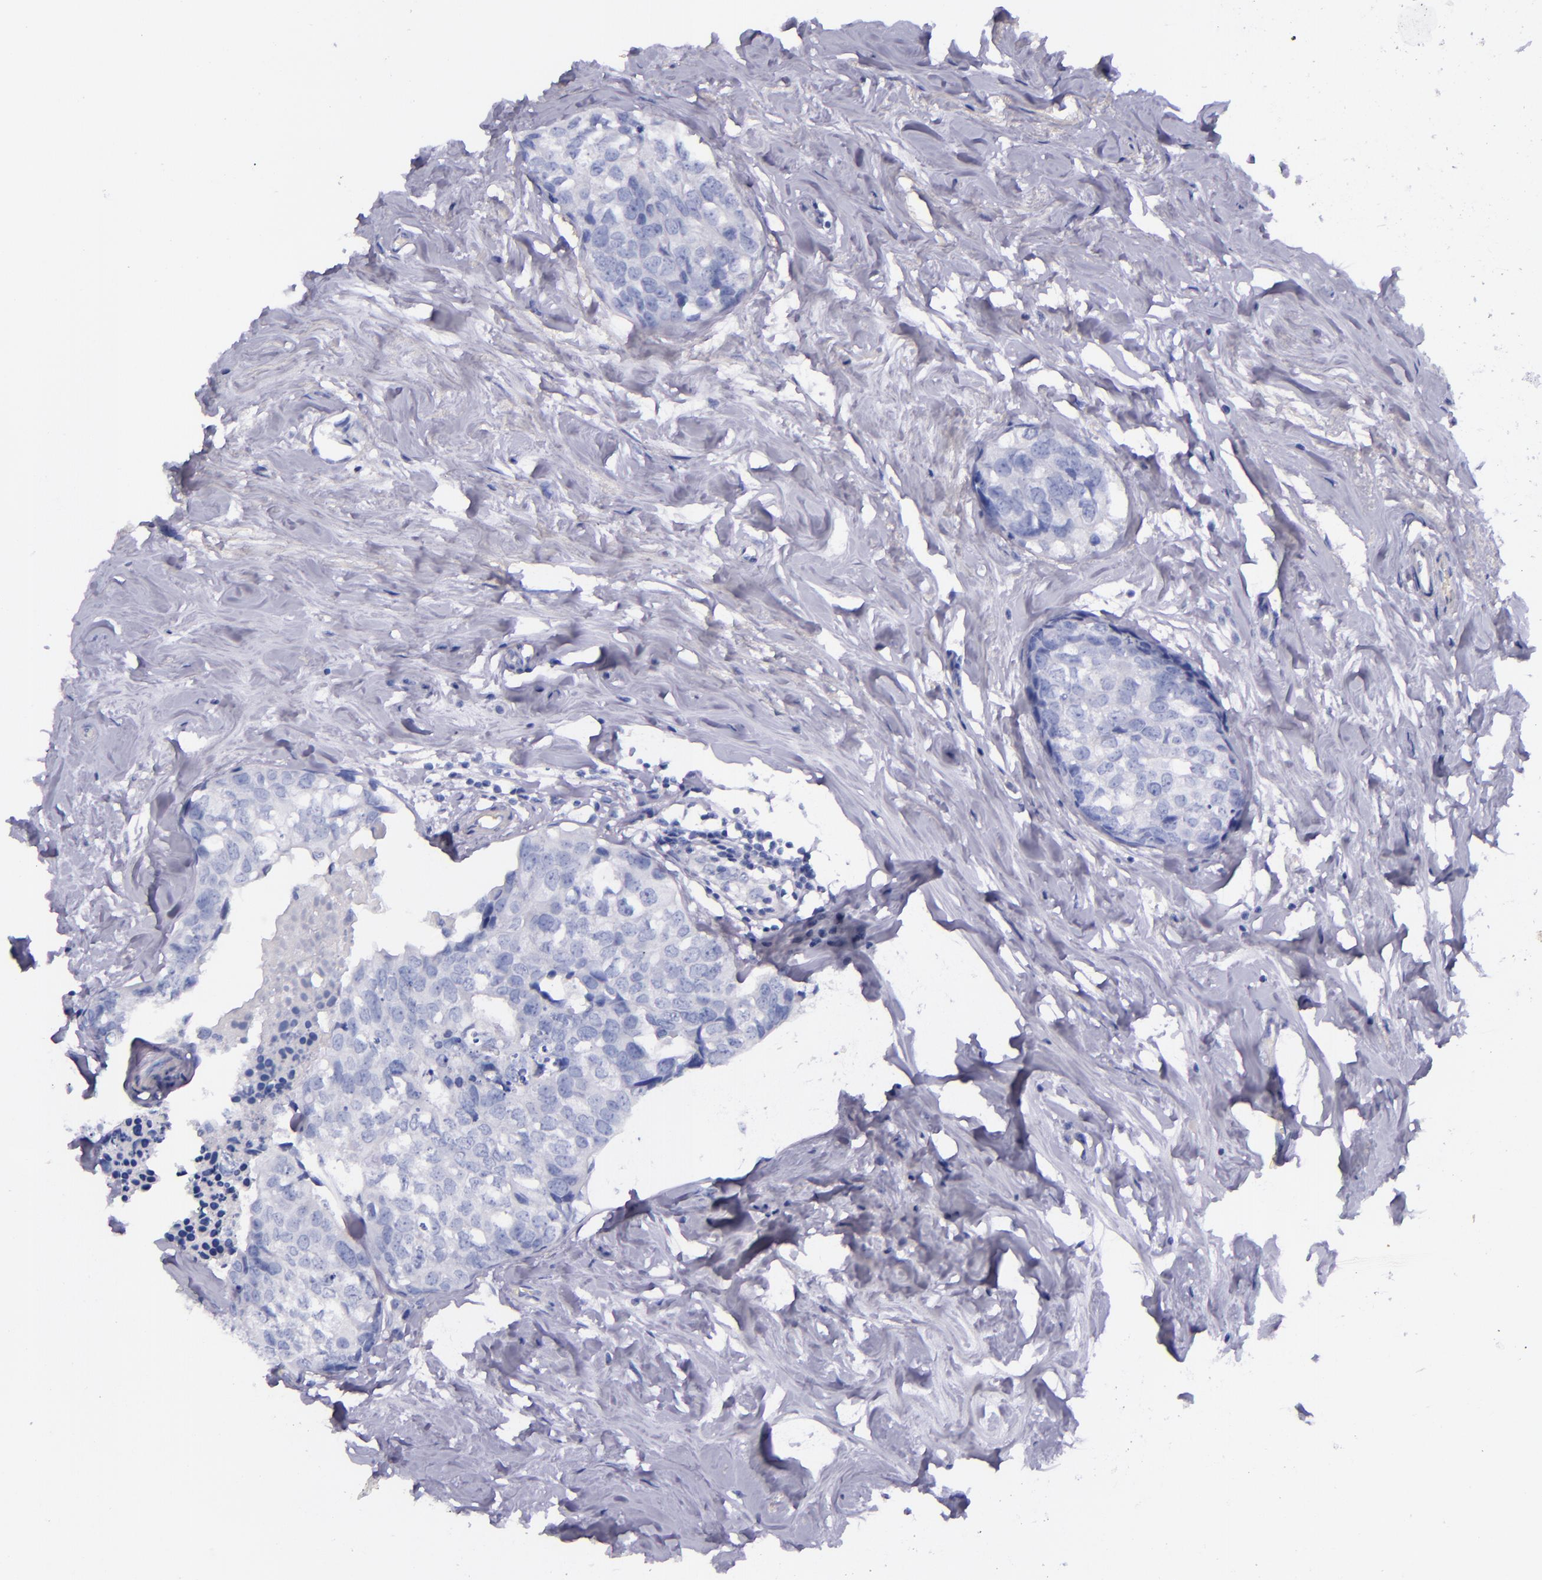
{"staining": {"intensity": "negative", "quantity": "none", "location": "none"}, "tissue": "breast cancer", "cell_type": "Tumor cells", "image_type": "cancer", "snomed": [{"axis": "morphology", "description": "Normal tissue, NOS"}, {"axis": "morphology", "description": "Duct carcinoma"}, {"axis": "topography", "description": "Breast"}], "caption": "High power microscopy micrograph of an immunohistochemistry (IHC) photomicrograph of intraductal carcinoma (breast), revealing no significant positivity in tumor cells.", "gene": "LAG3", "patient": {"sex": "female", "age": 50}}